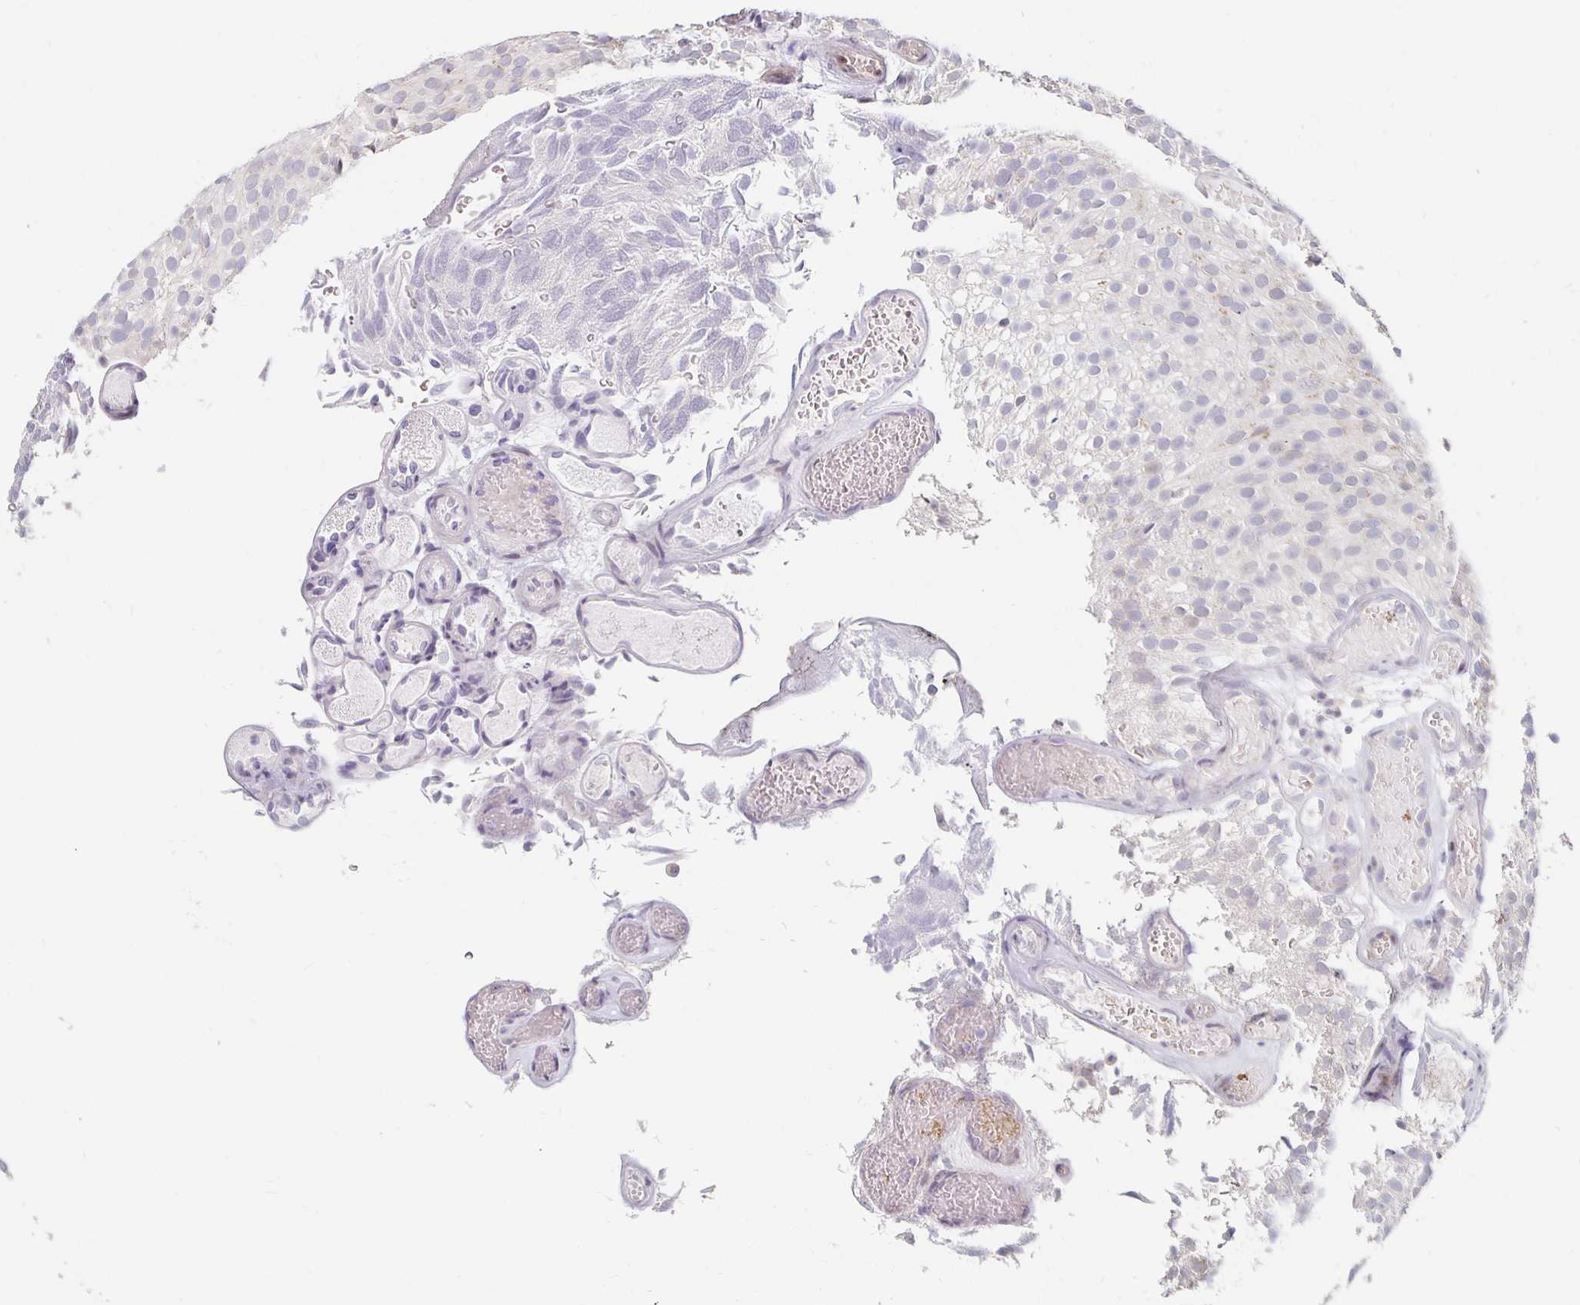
{"staining": {"intensity": "negative", "quantity": "none", "location": "none"}, "tissue": "urothelial cancer", "cell_type": "Tumor cells", "image_type": "cancer", "snomed": [{"axis": "morphology", "description": "Urothelial carcinoma, Low grade"}, {"axis": "topography", "description": "Urinary bladder"}], "caption": "This is a histopathology image of immunohistochemistry (IHC) staining of urothelial cancer, which shows no staining in tumor cells. (DAB (3,3'-diaminobenzidine) IHC visualized using brightfield microscopy, high magnification).", "gene": "NUP85", "patient": {"sex": "male", "age": 78}}